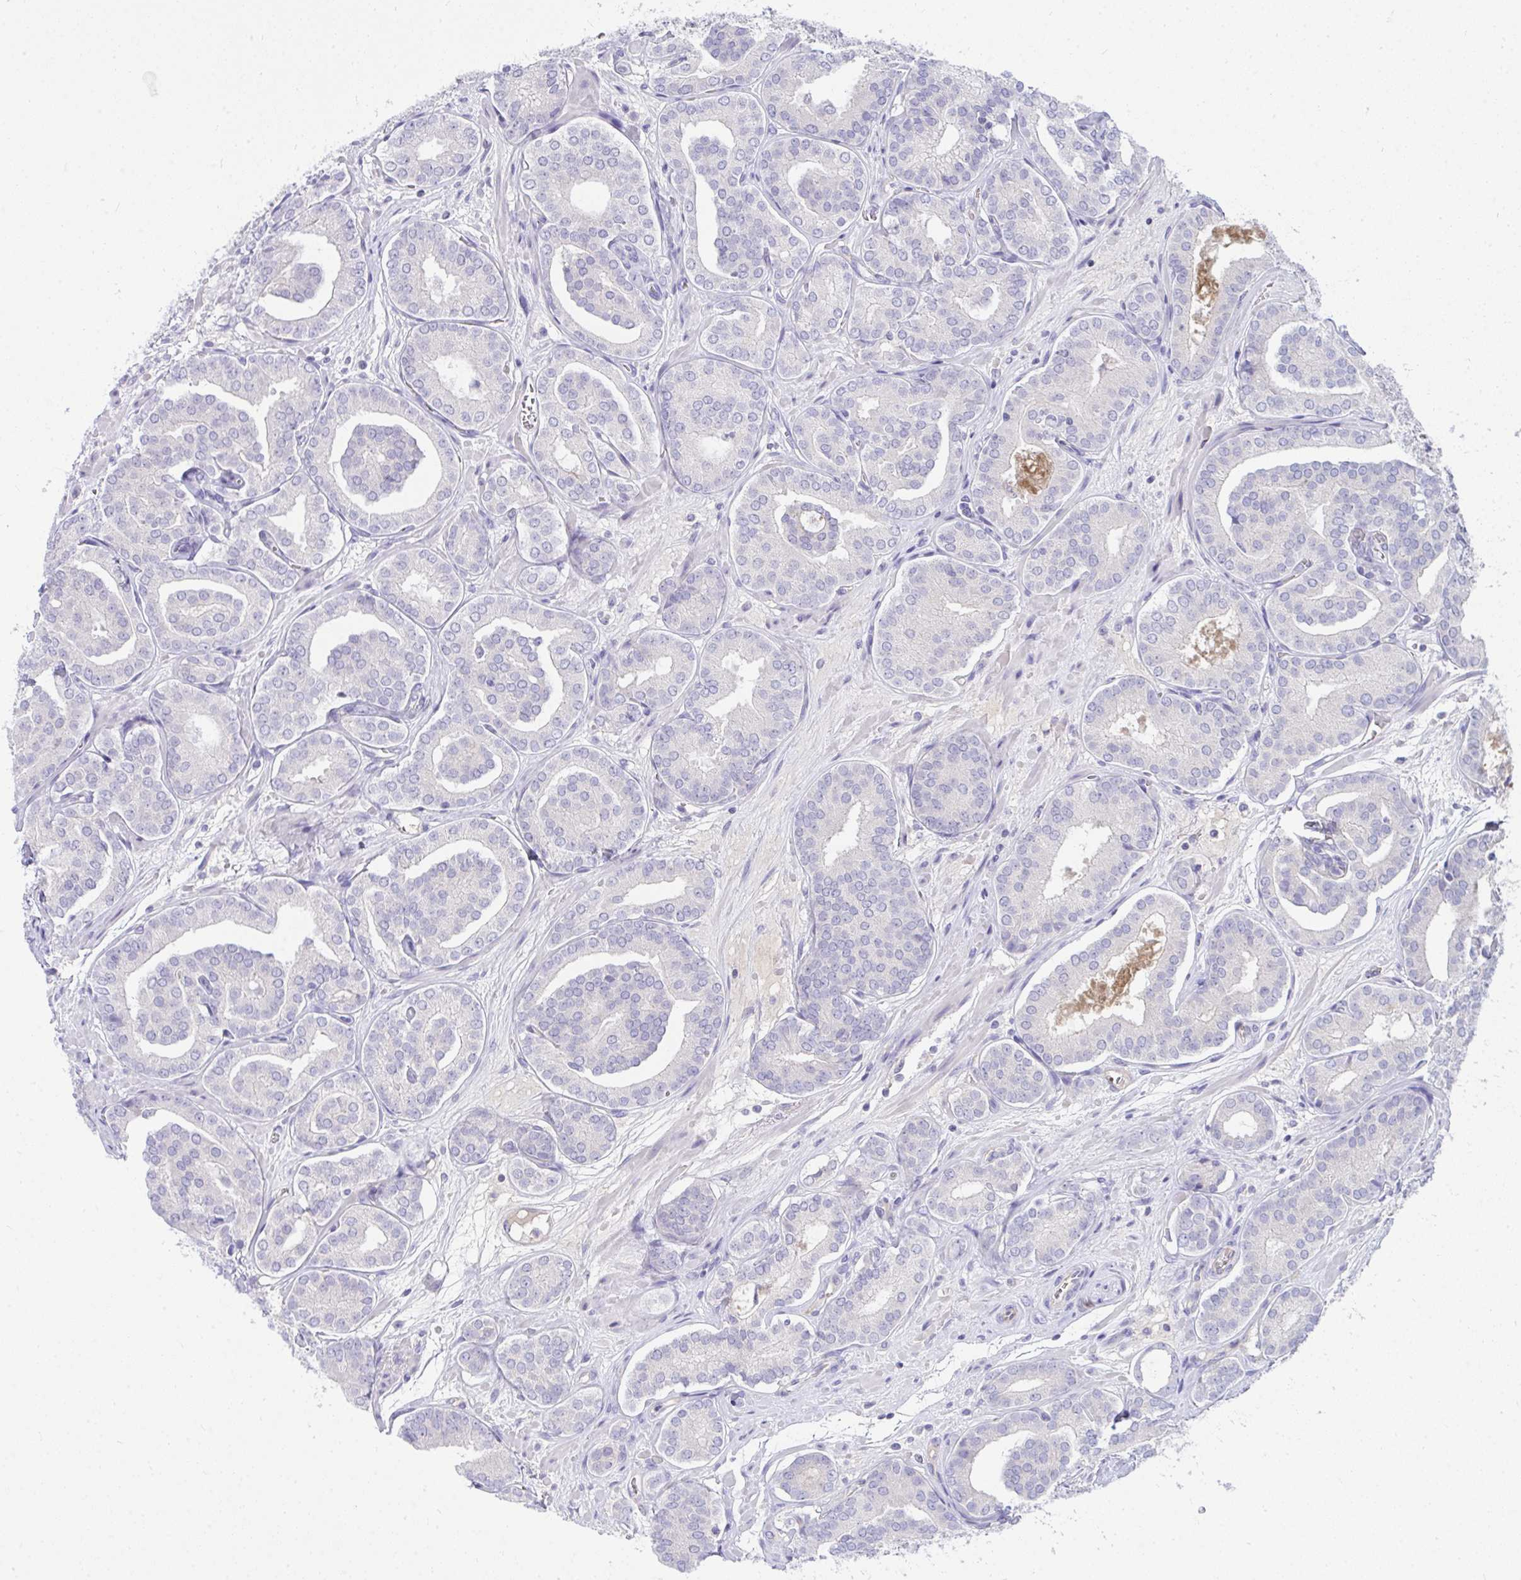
{"staining": {"intensity": "negative", "quantity": "none", "location": "none"}, "tissue": "prostate cancer", "cell_type": "Tumor cells", "image_type": "cancer", "snomed": [{"axis": "morphology", "description": "Adenocarcinoma, High grade"}, {"axis": "topography", "description": "Prostate"}], "caption": "High magnification brightfield microscopy of prostate cancer (adenocarcinoma (high-grade)) stained with DAB (brown) and counterstained with hematoxylin (blue): tumor cells show no significant staining.", "gene": "LRRC36", "patient": {"sex": "male", "age": 66}}